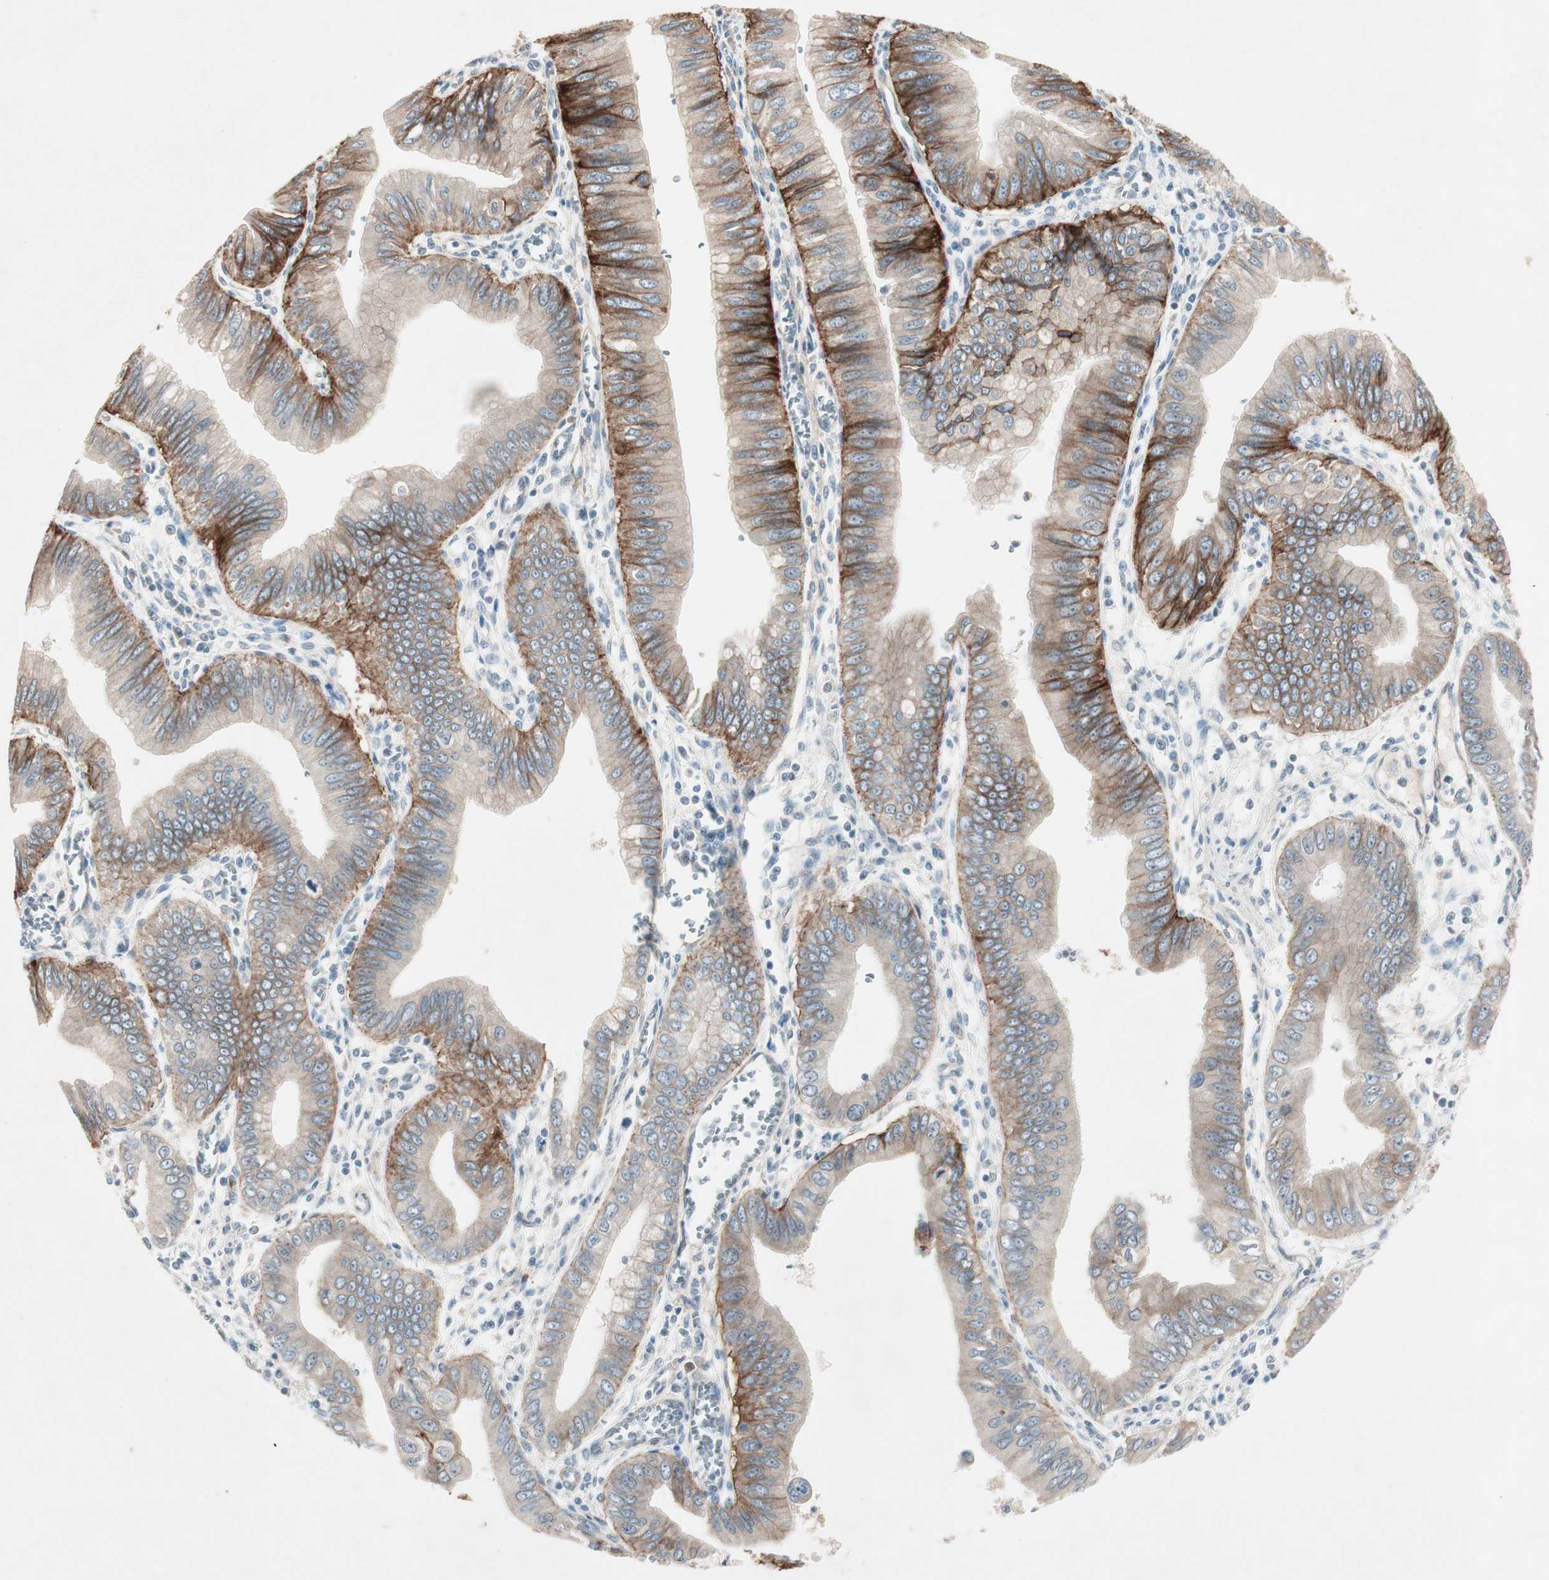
{"staining": {"intensity": "strong", "quantity": "25%-75%", "location": "cytoplasmic/membranous"}, "tissue": "pancreatic cancer", "cell_type": "Tumor cells", "image_type": "cancer", "snomed": [{"axis": "morphology", "description": "Normal tissue, NOS"}, {"axis": "topography", "description": "Lymph node"}], "caption": "A micrograph showing strong cytoplasmic/membranous expression in about 25%-75% of tumor cells in pancreatic cancer, as visualized by brown immunohistochemical staining.", "gene": "ITGB4", "patient": {"sex": "male", "age": 50}}